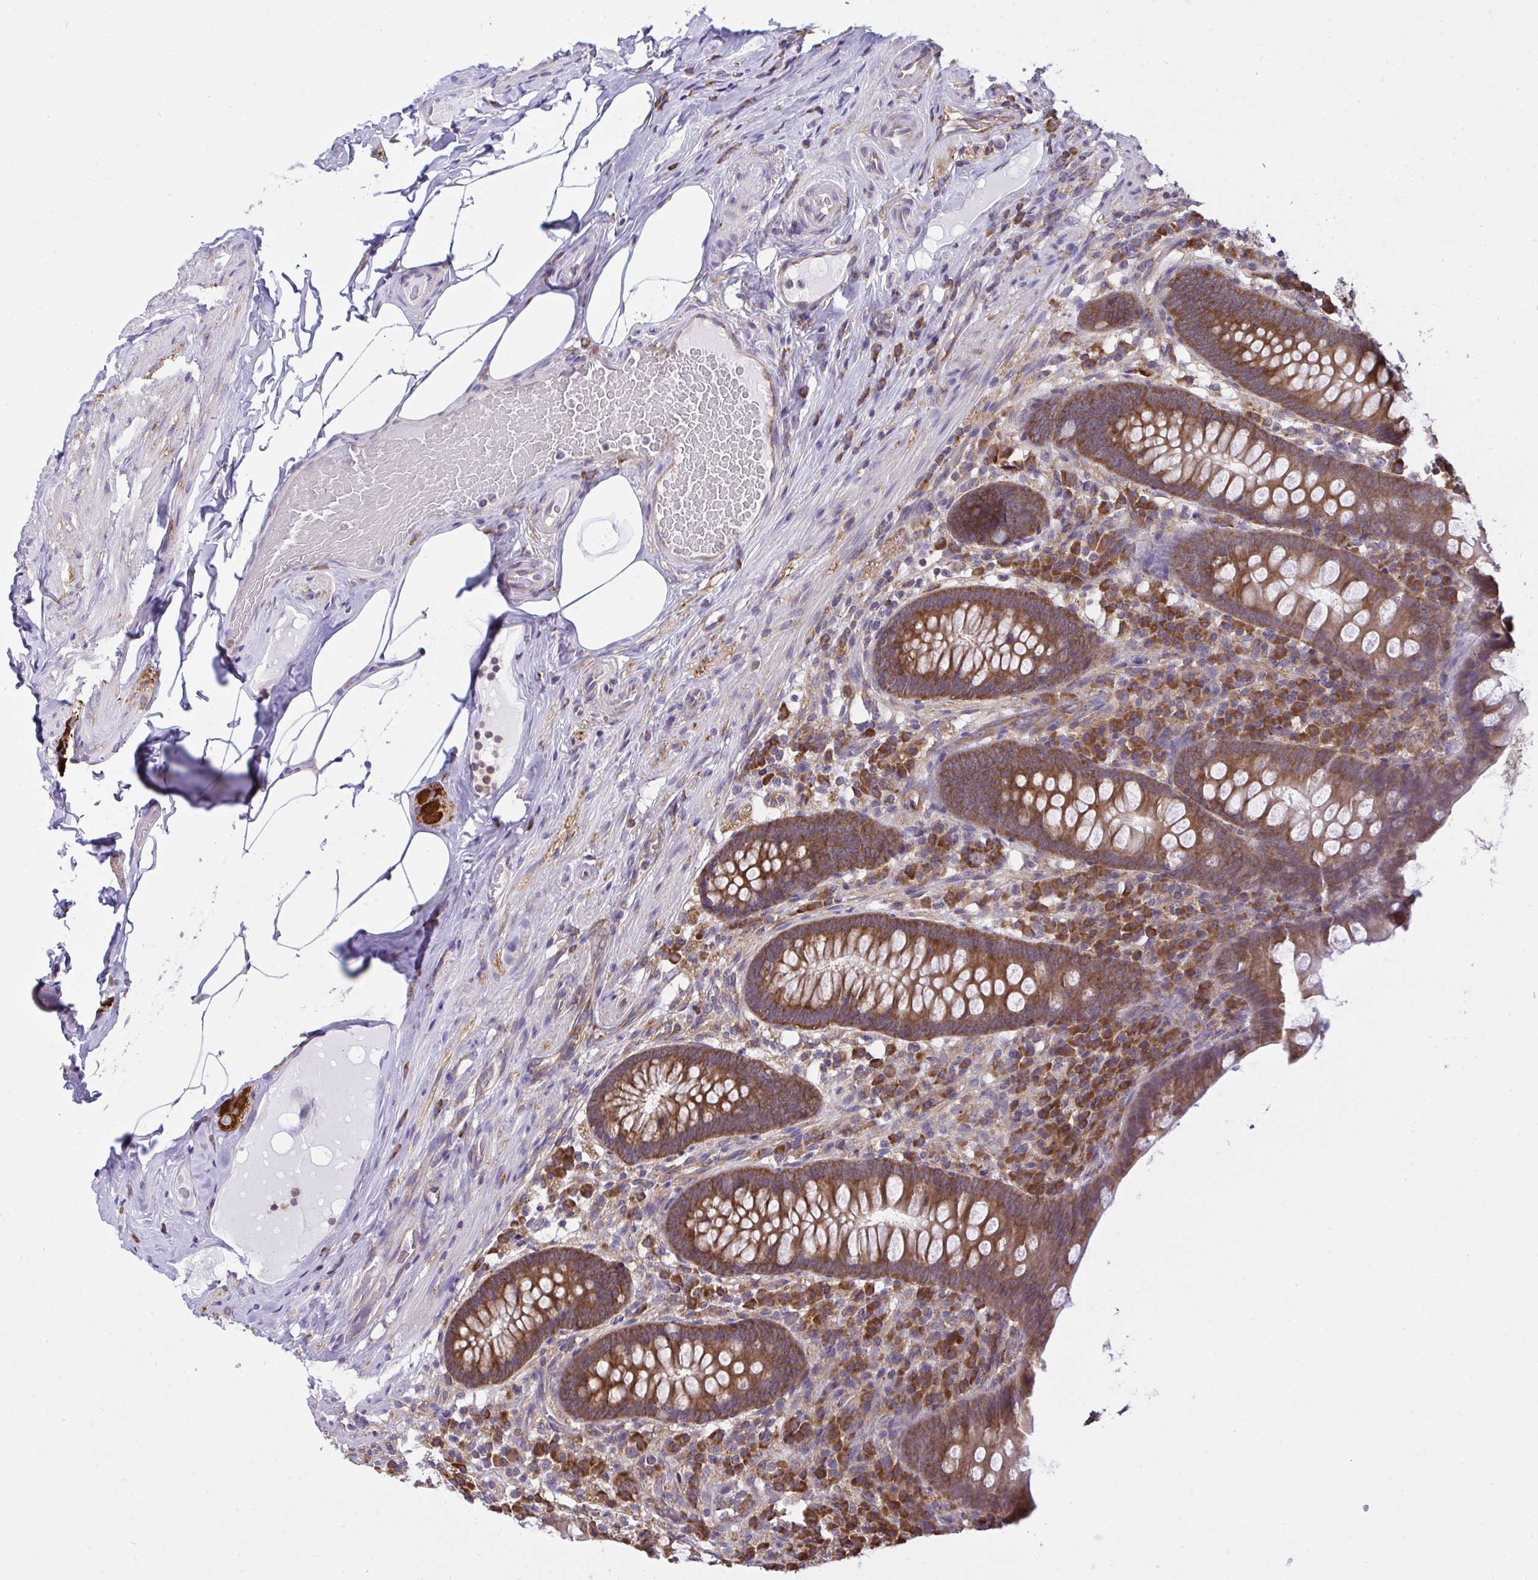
{"staining": {"intensity": "strong", "quantity": ">75%", "location": "cytoplasmic/membranous"}, "tissue": "appendix", "cell_type": "Glandular cells", "image_type": "normal", "snomed": [{"axis": "morphology", "description": "Normal tissue, NOS"}, {"axis": "topography", "description": "Appendix"}], "caption": "Immunohistochemistry (IHC) staining of normal appendix, which displays high levels of strong cytoplasmic/membranous staining in approximately >75% of glandular cells indicating strong cytoplasmic/membranous protein positivity. The staining was performed using DAB (3,3'-diaminobenzidine) (brown) for protein detection and nuclei were counterstained in hematoxylin (blue).", "gene": "RPS7", "patient": {"sex": "male", "age": 71}}